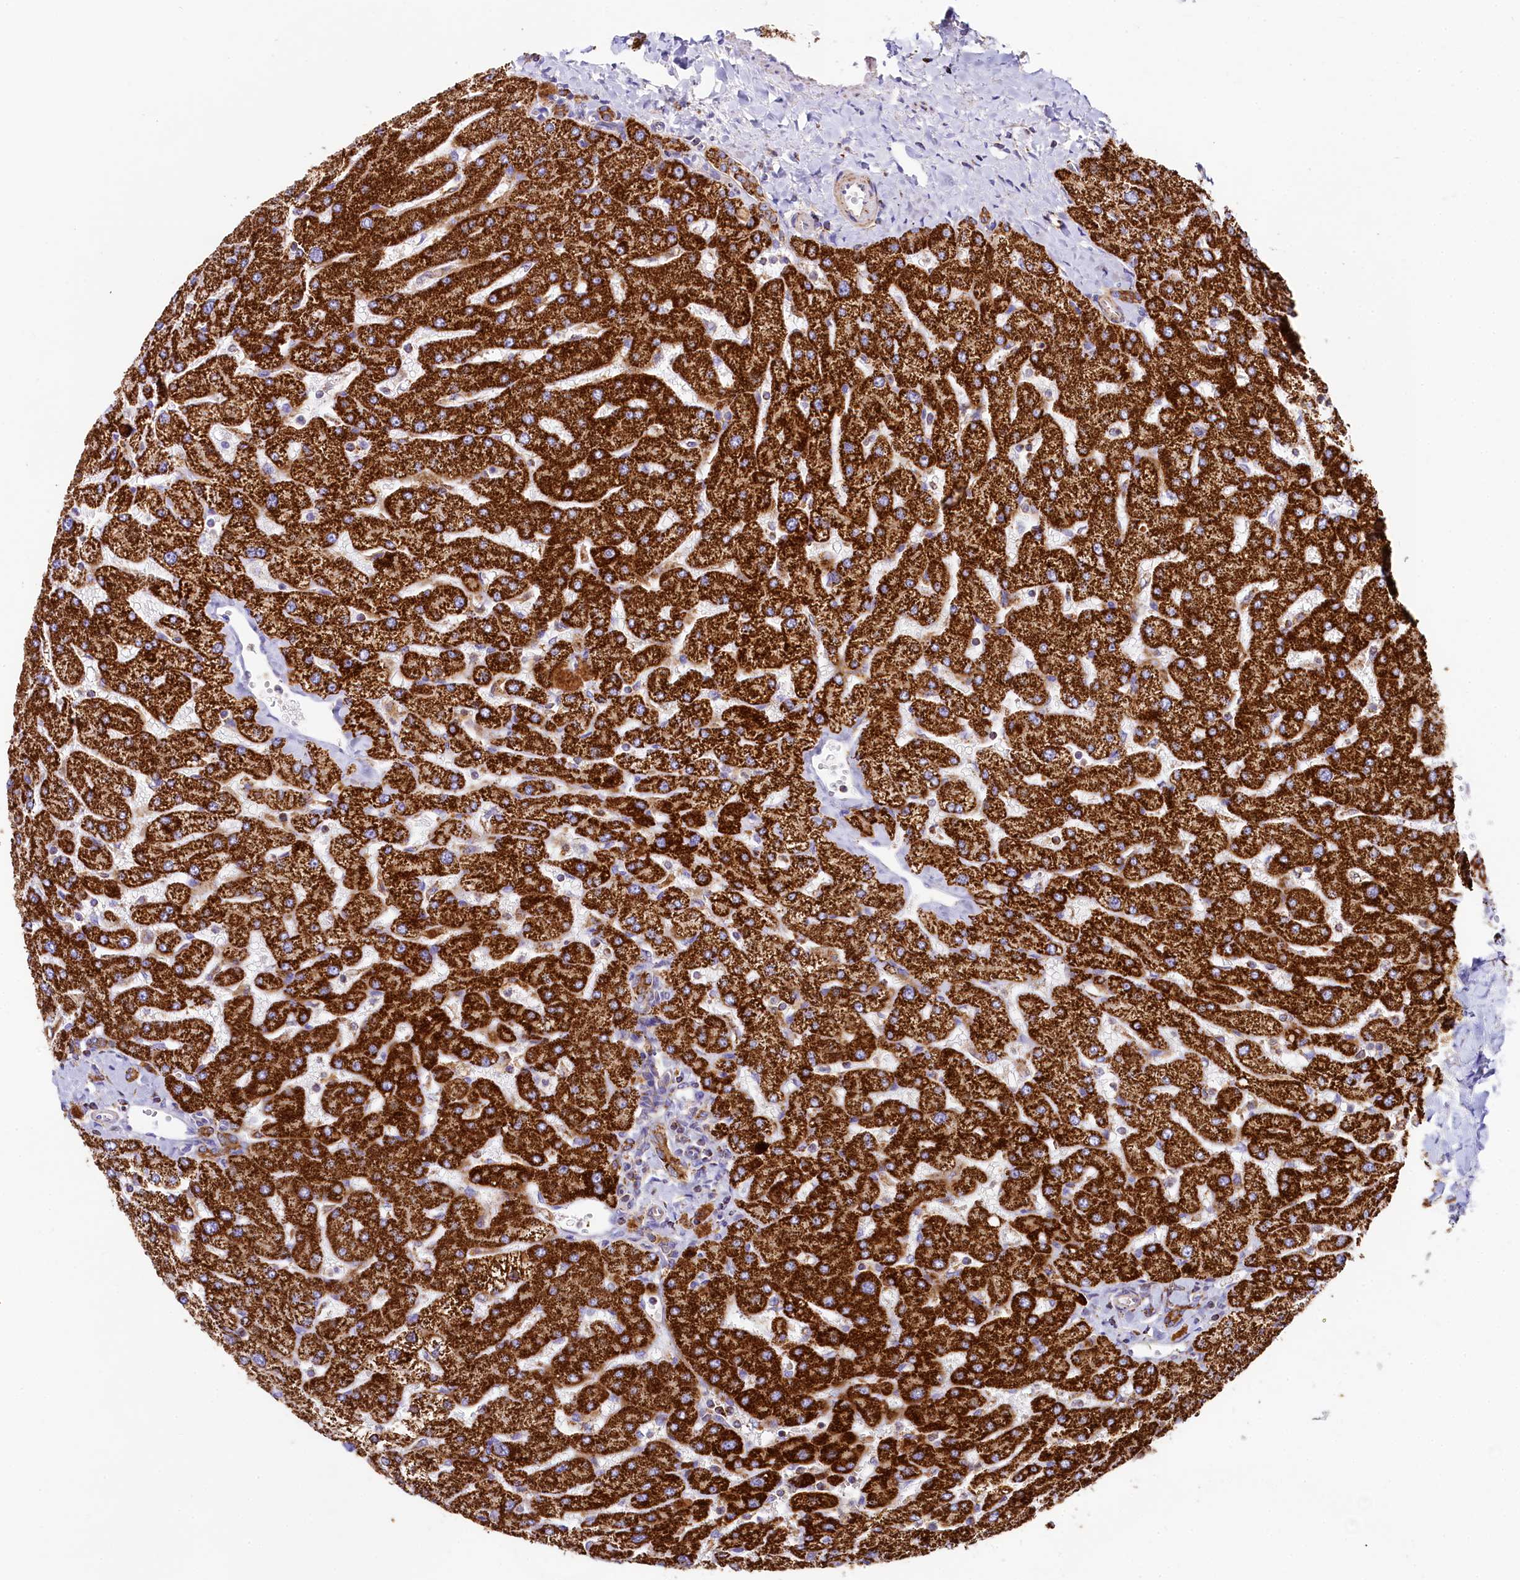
{"staining": {"intensity": "moderate", "quantity": ">75%", "location": "cytoplasmic/membranous"}, "tissue": "liver", "cell_type": "Cholangiocytes", "image_type": "normal", "snomed": [{"axis": "morphology", "description": "Normal tissue, NOS"}, {"axis": "topography", "description": "Liver"}], "caption": "This micrograph demonstrates IHC staining of unremarkable liver, with medium moderate cytoplasmic/membranous expression in approximately >75% of cholangiocytes.", "gene": "CLYBL", "patient": {"sex": "male", "age": 55}}